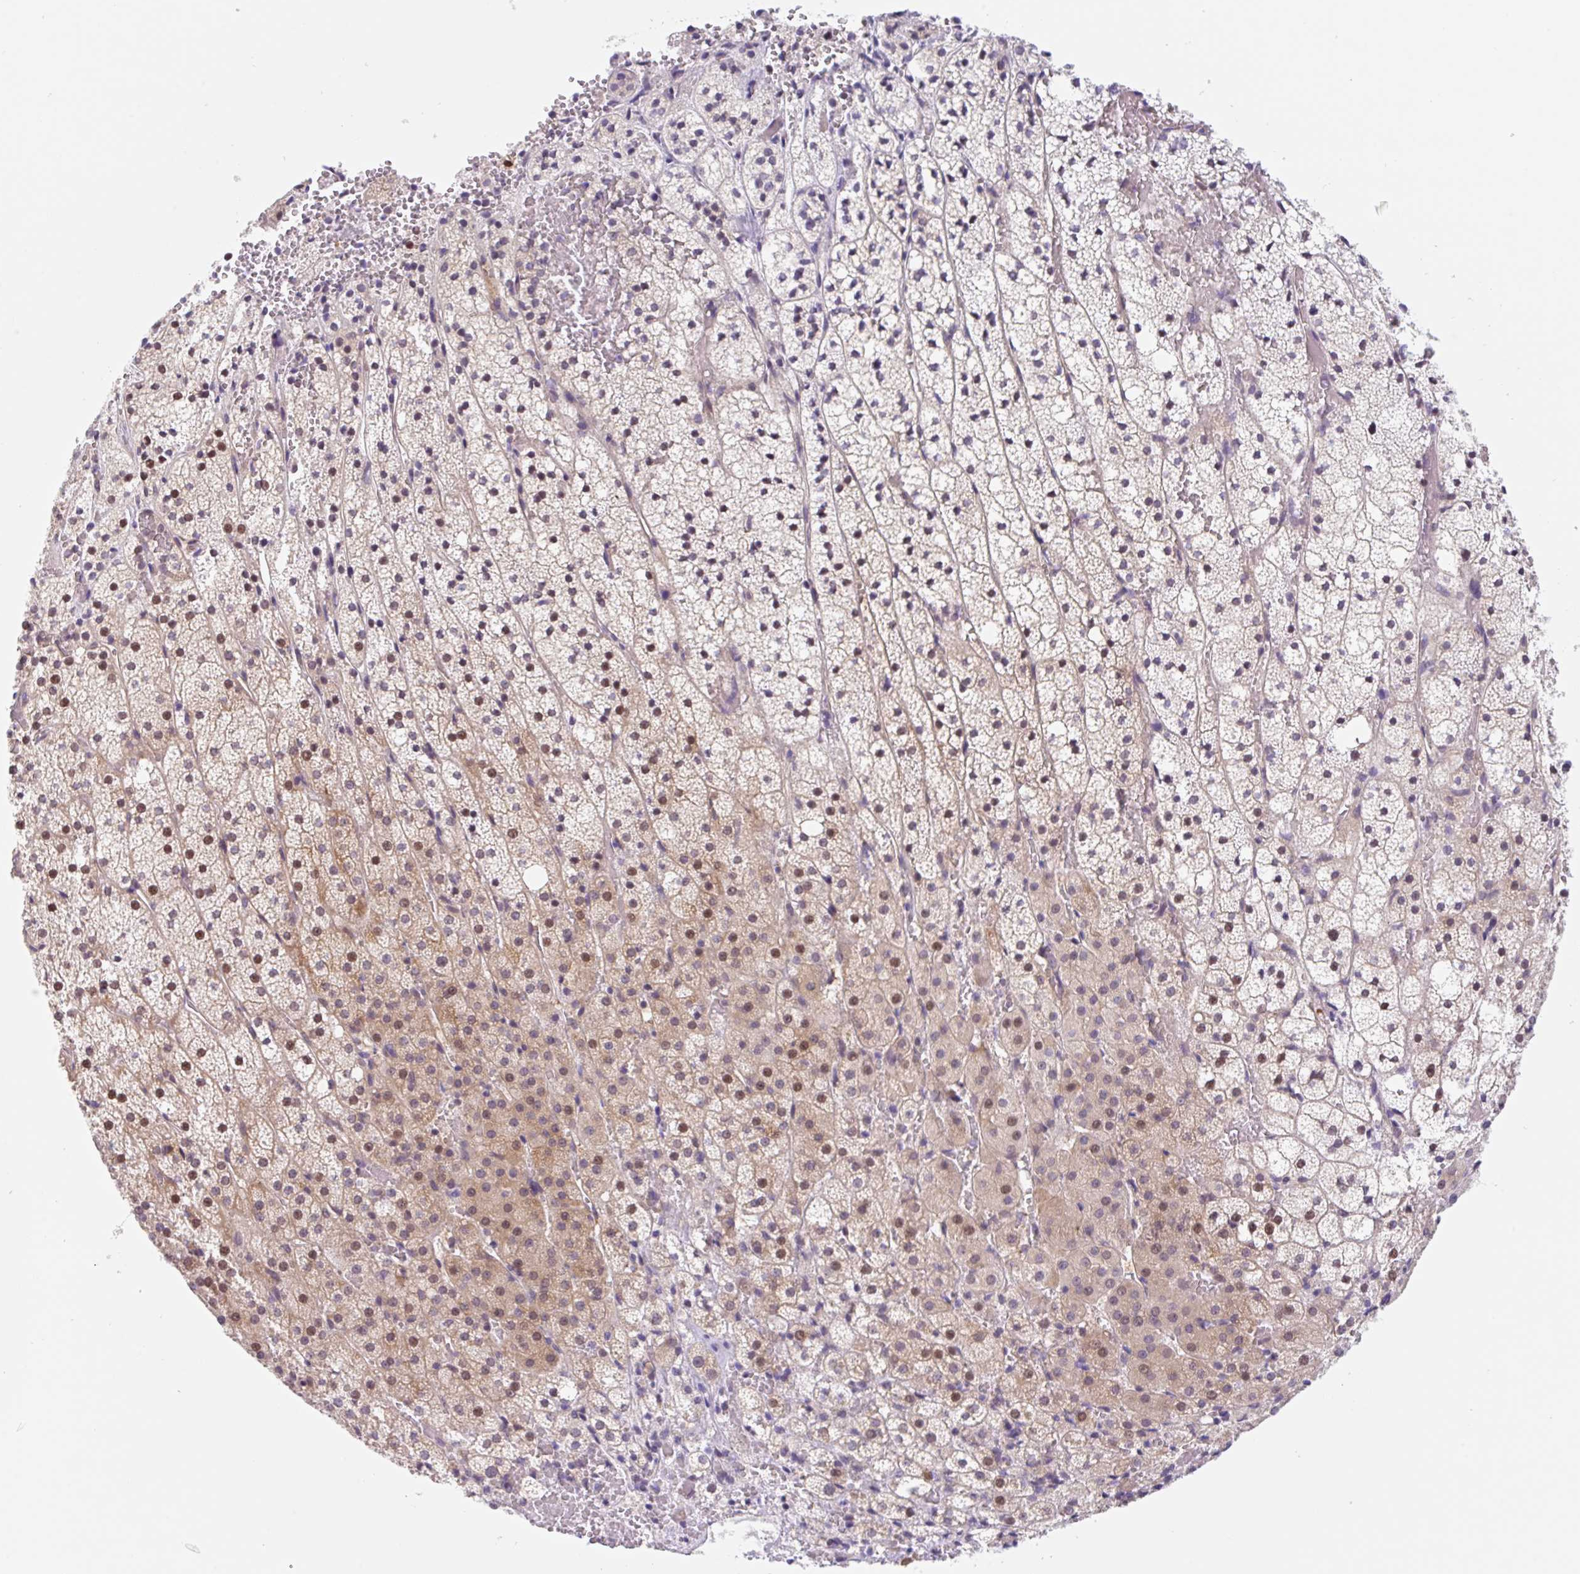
{"staining": {"intensity": "moderate", "quantity": "25%-75%", "location": "cytoplasmic/membranous,nuclear"}, "tissue": "adrenal gland", "cell_type": "Glandular cells", "image_type": "normal", "snomed": [{"axis": "morphology", "description": "Normal tissue, NOS"}, {"axis": "topography", "description": "Adrenal gland"}], "caption": "Immunohistochemistry photomicrograph of unremarkable adrenal gland: human adrenal gland stained using immunohistochemistry (IHC) displays medium levels of moderate protein expression localized specifically in the cytoplasmic/membranous,nuclear of glandular cells, appearing as a cytoplasmic/membranous,nuclear brown color.", "gene": "TBPL2", "patient": {"sex": "male", "age": 53}}